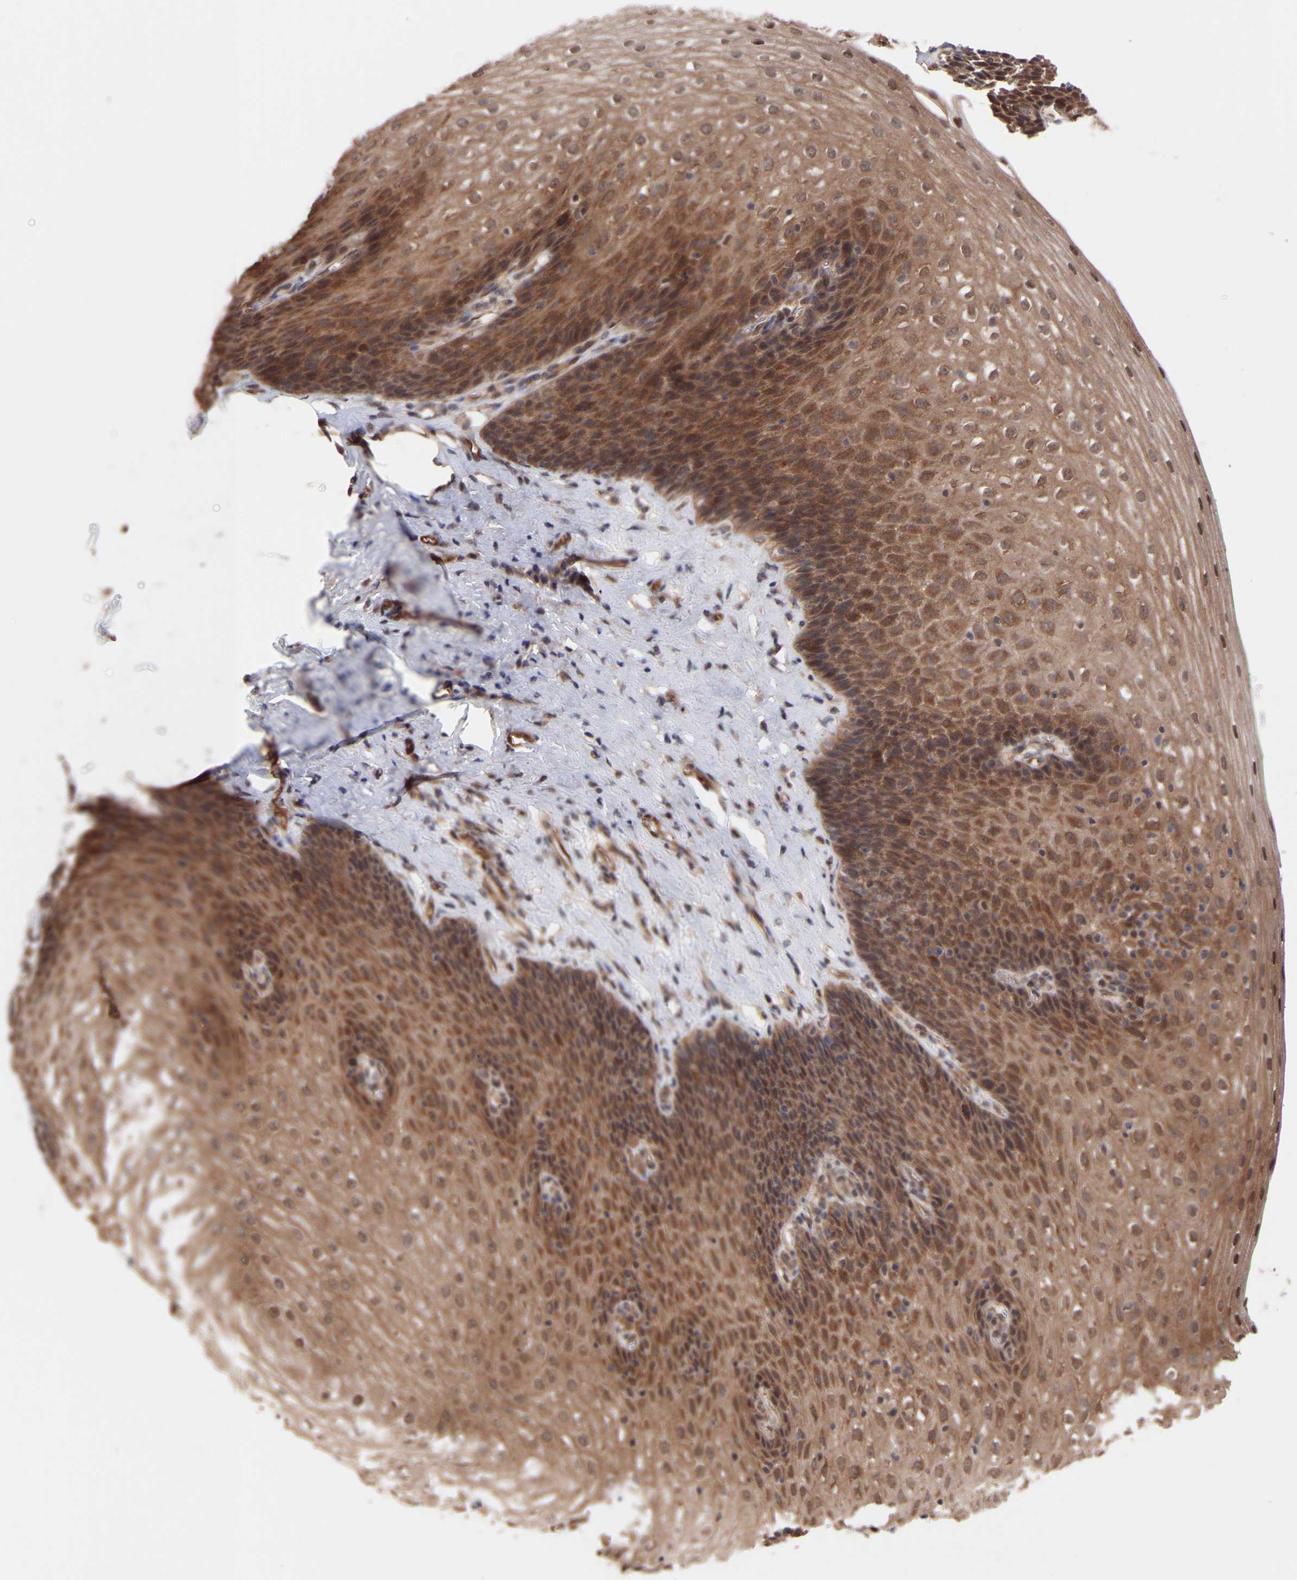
{"staining": {"intensity": "strong", "quantity": ">75%", "location": "cytoplasmic/membranous"}, "tissue": "esophagus", "cell_type": "Squamous epithelial cells", "image_type": "normal", "snomed": [{"axis": "morphology", "description": "Normal tissue, NOS"}, {"axis": "topography", "description": "Esophagus"}], "caption": "High-power microscopy captured an immunohistochemistry histopathology image of unremarkable esophagus, revealing strong cytoplasmic/membranous staining in approximately >75% of squamous epithelial cells.", "gene": "PDLIM5", "patient": {"sex": "female", "age": 61}}